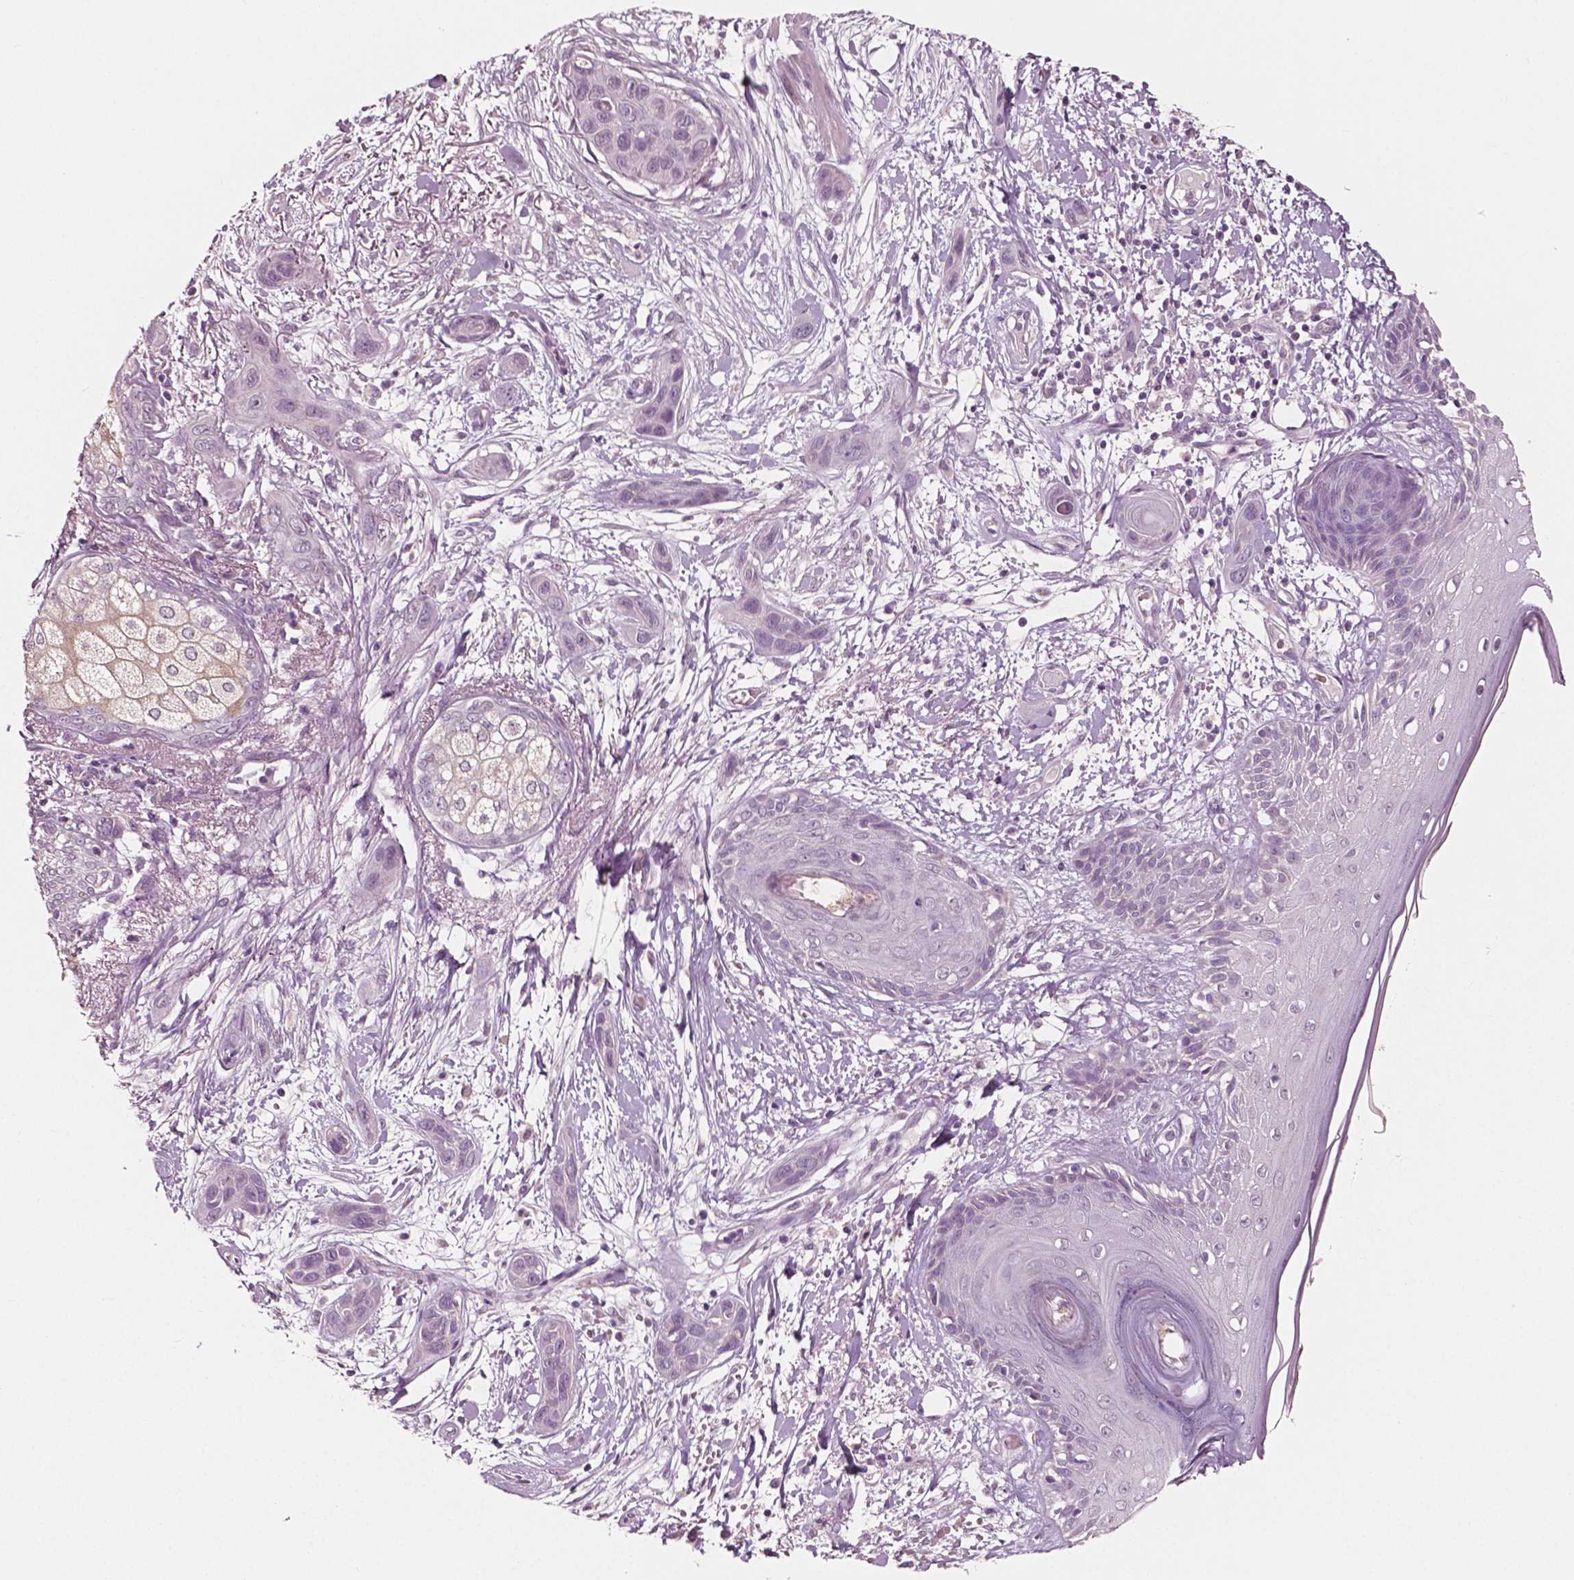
{"staining": {"intensity": "negative", "quantity": "none", "location": "none"}, "tissue": "skin cancer", "cell_type": "Tumor cells", "image_type": "cancer", "snomed": [{"axis": "morphology", "description": "Squamous cell carcinoma, NOS"}, {"axis": "topography", "description": "Skin"}], "caption": "Human skin cancer stained for a protein using immunohistochemistry demonstrates no positivity in tumor cells.", "gene": "PLA2R1", "patient": {"sex": "male", "age": 79}}